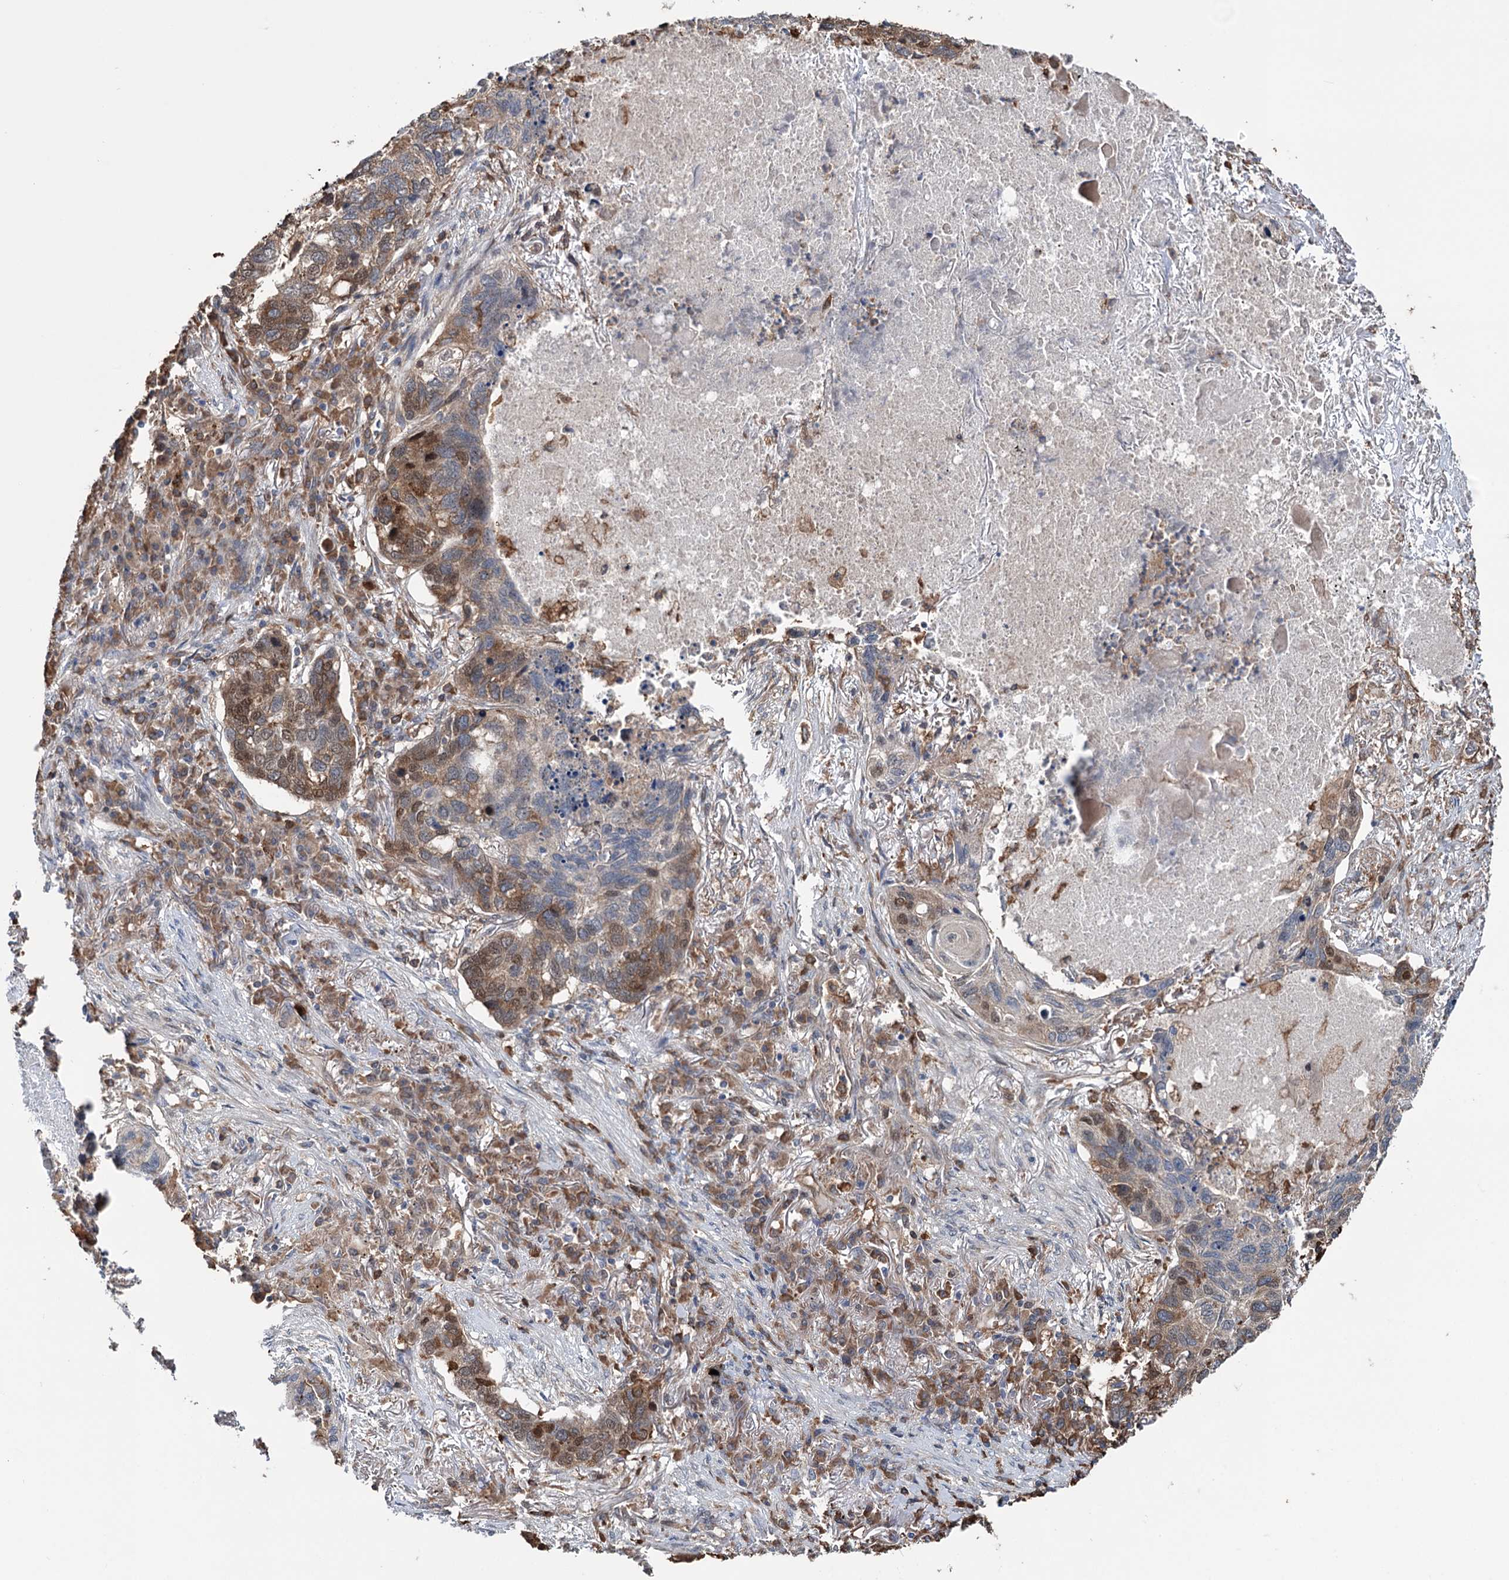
{"staining": {"intensity": "moderate", "quantity": ">75%", "location": "cytoplasmic/membranous,nuclear"}, "tissue": "lung cancer", "cell_type": "Tumor cells", "image_type": "cancer", "snomed": [{"axis": "morphology", "description": "Squamous cell carcinoma, NOS"}, {"axis": "topography", "description": "Lung"}], "caption": "An IHC photomicrograph of neoplastic tissue is shown. Protein staining in brown shows moderate cytoplasmic/membranous and nuclear positivity in squamous cell carcinoma (lung) within tumor cells.", "gene": "NCAPD2", "patient": {"sex": "female", "age": 63}}